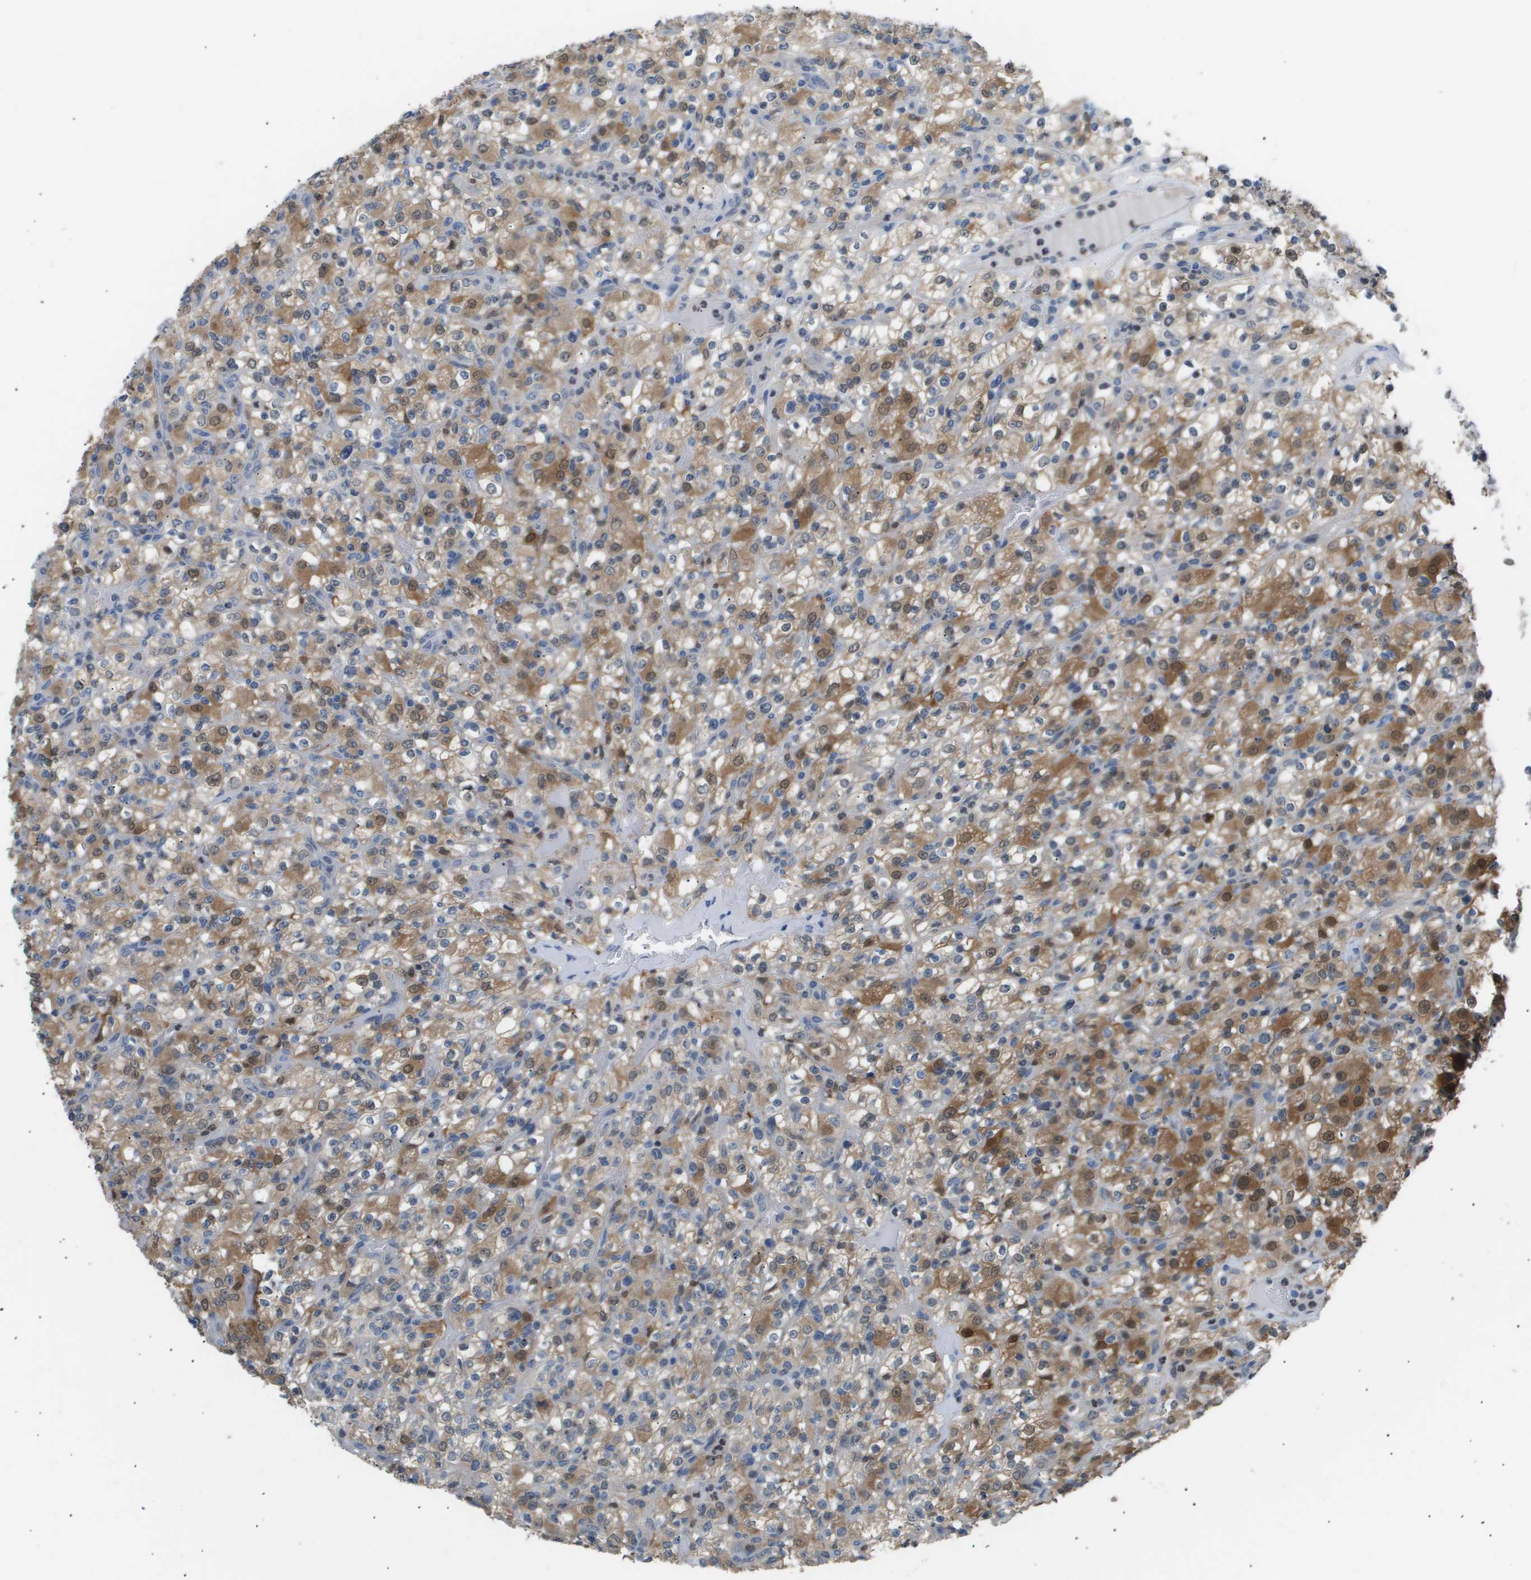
{"staining": {"intensity": "moderate", "quantity": ">75%", "location": "cytoplasmic/membranous,nuclear"}, "tissue": "renal cancer", "cell_type": "Tumor cells", "image_type": "cancer", "snomed": [{"axis": "morphology", "description": "Normal tissue, NOS"}, {"axis": "morphology", "description": "Adenocarcinoma, NOS"}, {"axis": "topography", "description": "Kidney"}], "caption": "Immunohistochemistry photomicrograph of neoplastic tissue: adenocarcinoma (renal) stained using IHC exhibits medium levels of moderate protein expression localized specifically in the cytoplasmic/membranous and nuclear of tumor cells, appearing as a cytoplasmic/membranous and nuclear brown color.", "gene": "AKR1A1", "patient": {"sex": "female", "age": 72}}